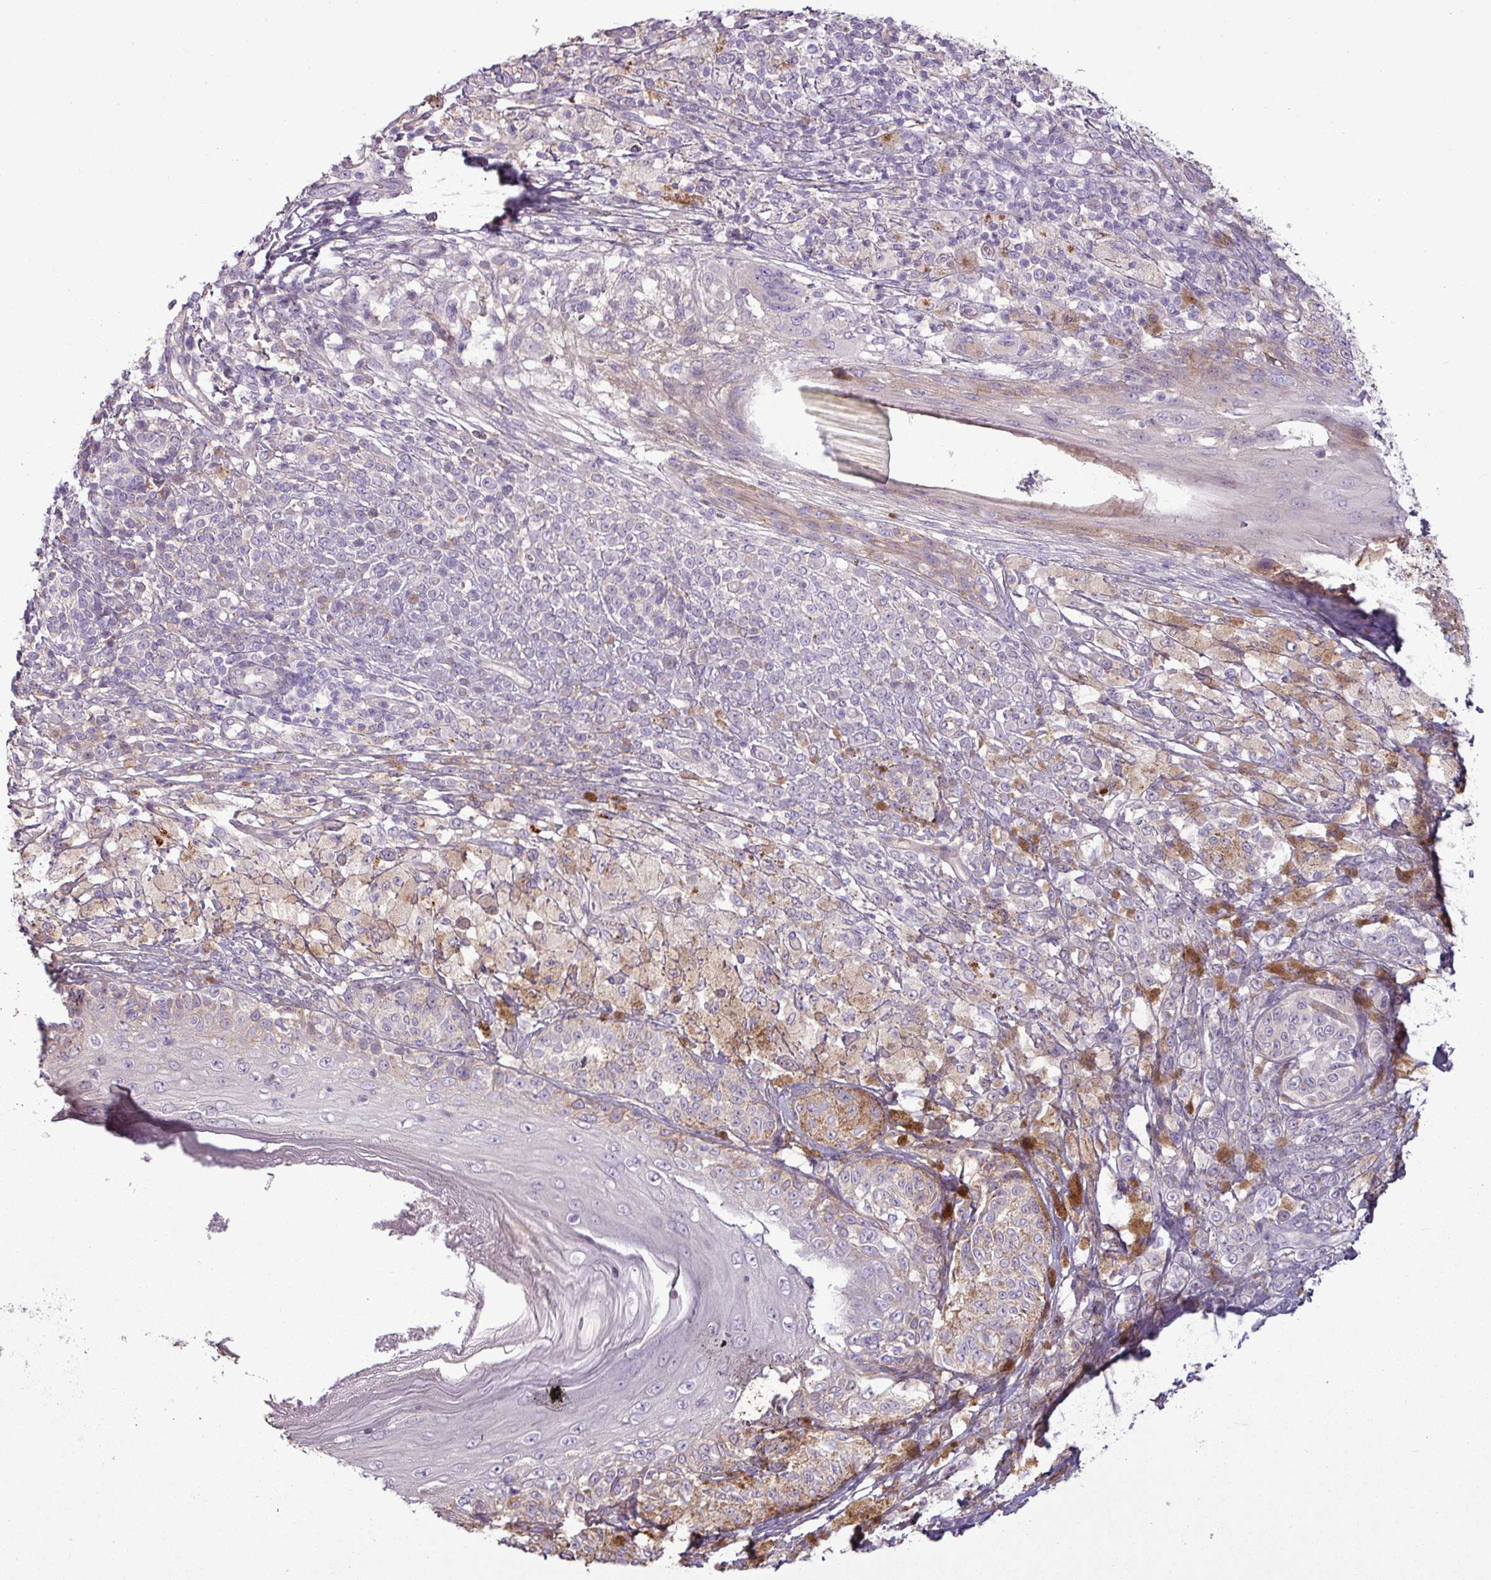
{"staining": {"intensity": "negative", "quantity": "none", "location": "none"}, "tissue": "melanoma", "cell_type": "Tumor cells", "image_type": "cancer", "snomed": [{"axis": "morphology", "description": "Malignant melanoma, NOS"}, {"axis": "topography", "description": "Skin"}], "caption": "IHC photomicrograph of neoplastic tissue: malignant melanoma stained with DAB (3,3'-diaminobenzidine) shows no significant protein staining in tumor cells.", "gene": "C4B", "patient": {"sex": "male", "age": 42}}